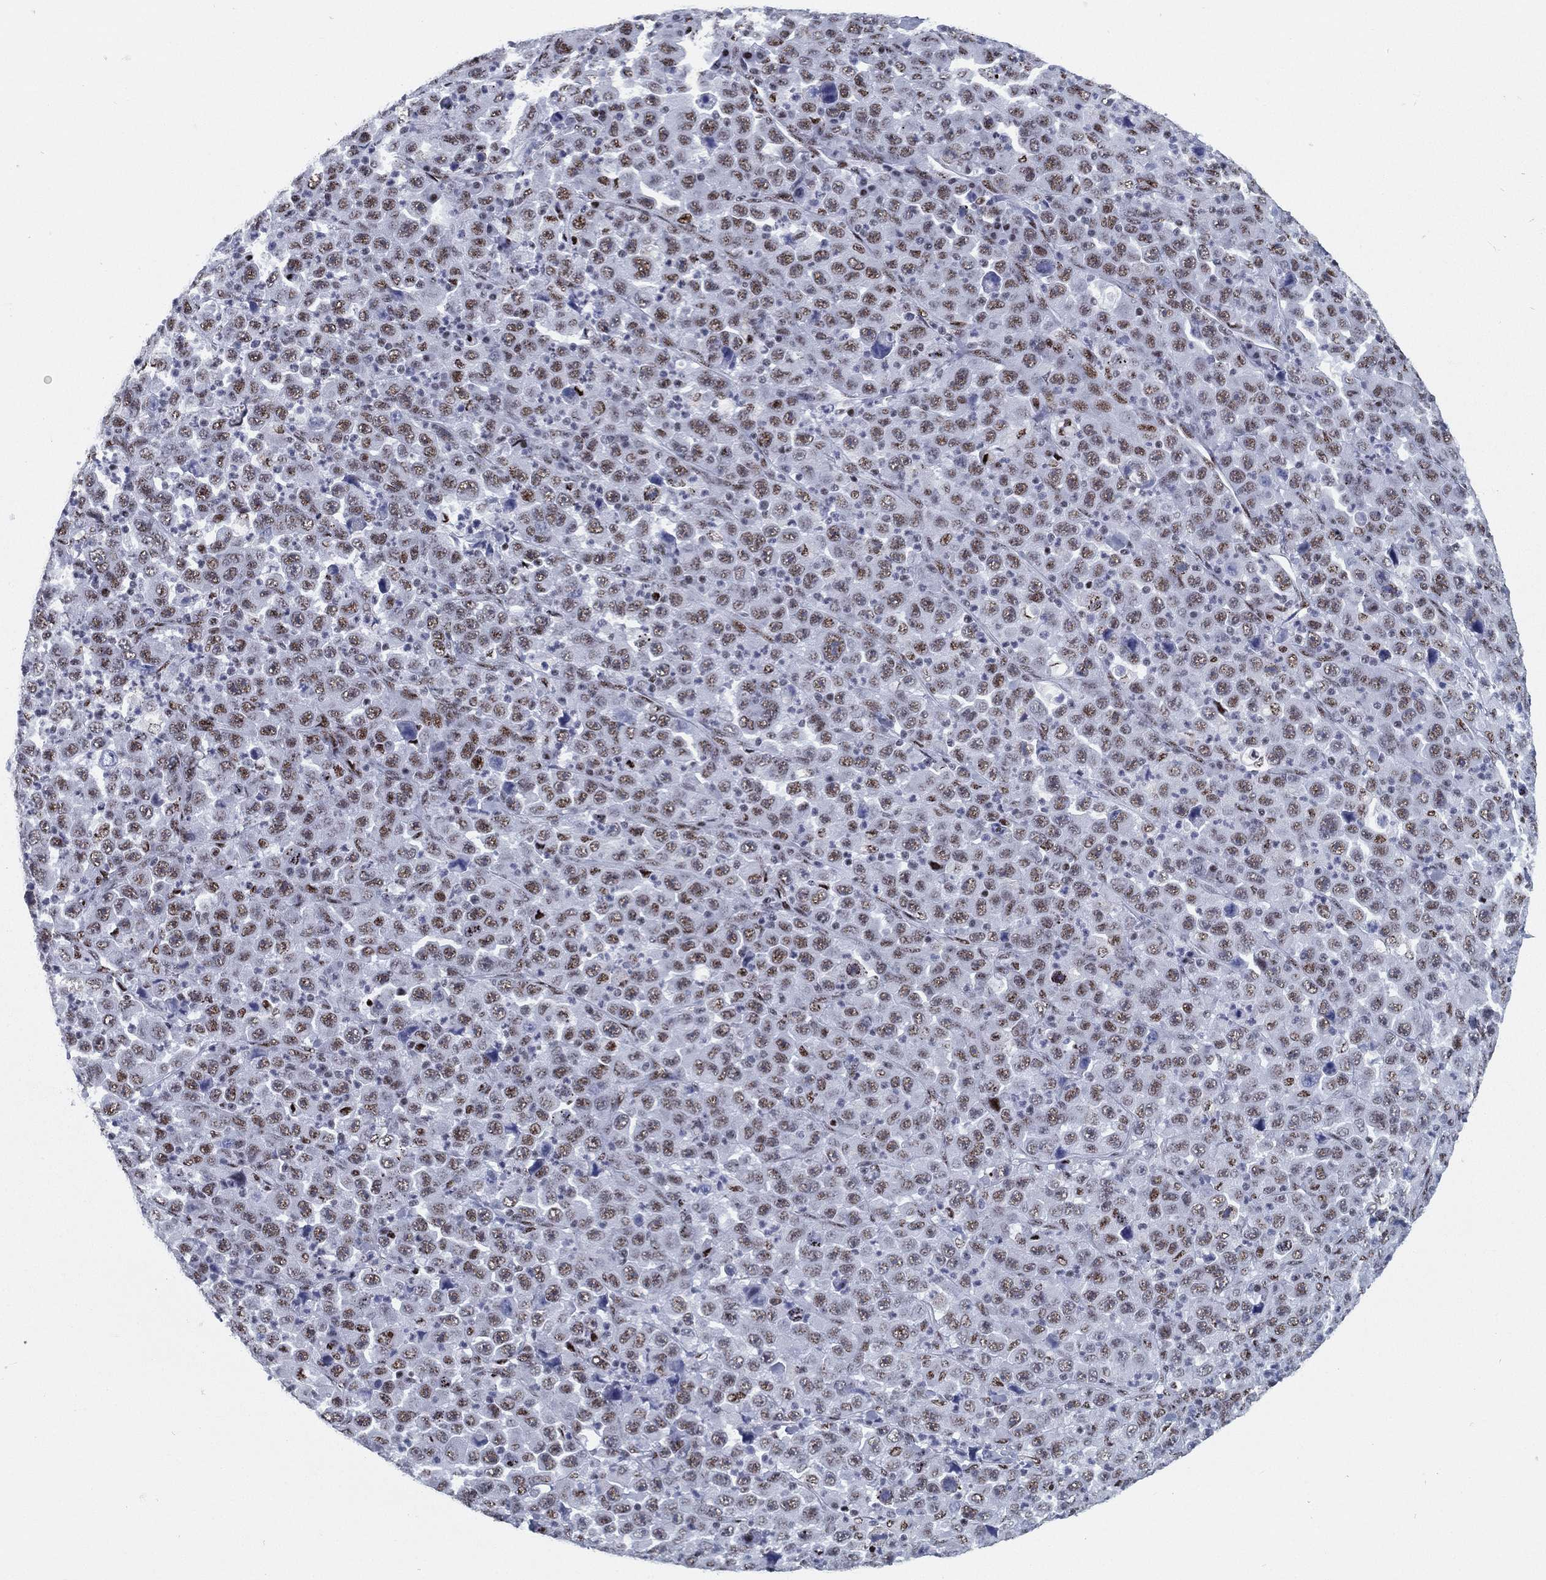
{"staining": {"intensity": "moderate", "quantity": "25%-75%", "location": "nuclear"}, "tissue": "stomach cancer", "cell_type": "Tumor cells", "image_type": "cancer", "snomed": [{"axis": "morphology", "description": "Normal tissue, NOS"}, {"axis": "morphology", "description": "Adenocarcinoma, NOS"}, {"axis": "topography", "description": "Stomach, upper"}, {"axis": "topography", "description": "Stomach"}], "caption": "Immunohistochemical staining of human stomach adenocarcinoma reveals medium levels of moderate nuclear protein positivity in approximately 25%-75% of tumor cells.", "gene": "CYB561D2", "patient": {"sex": "male", "age": 59}}